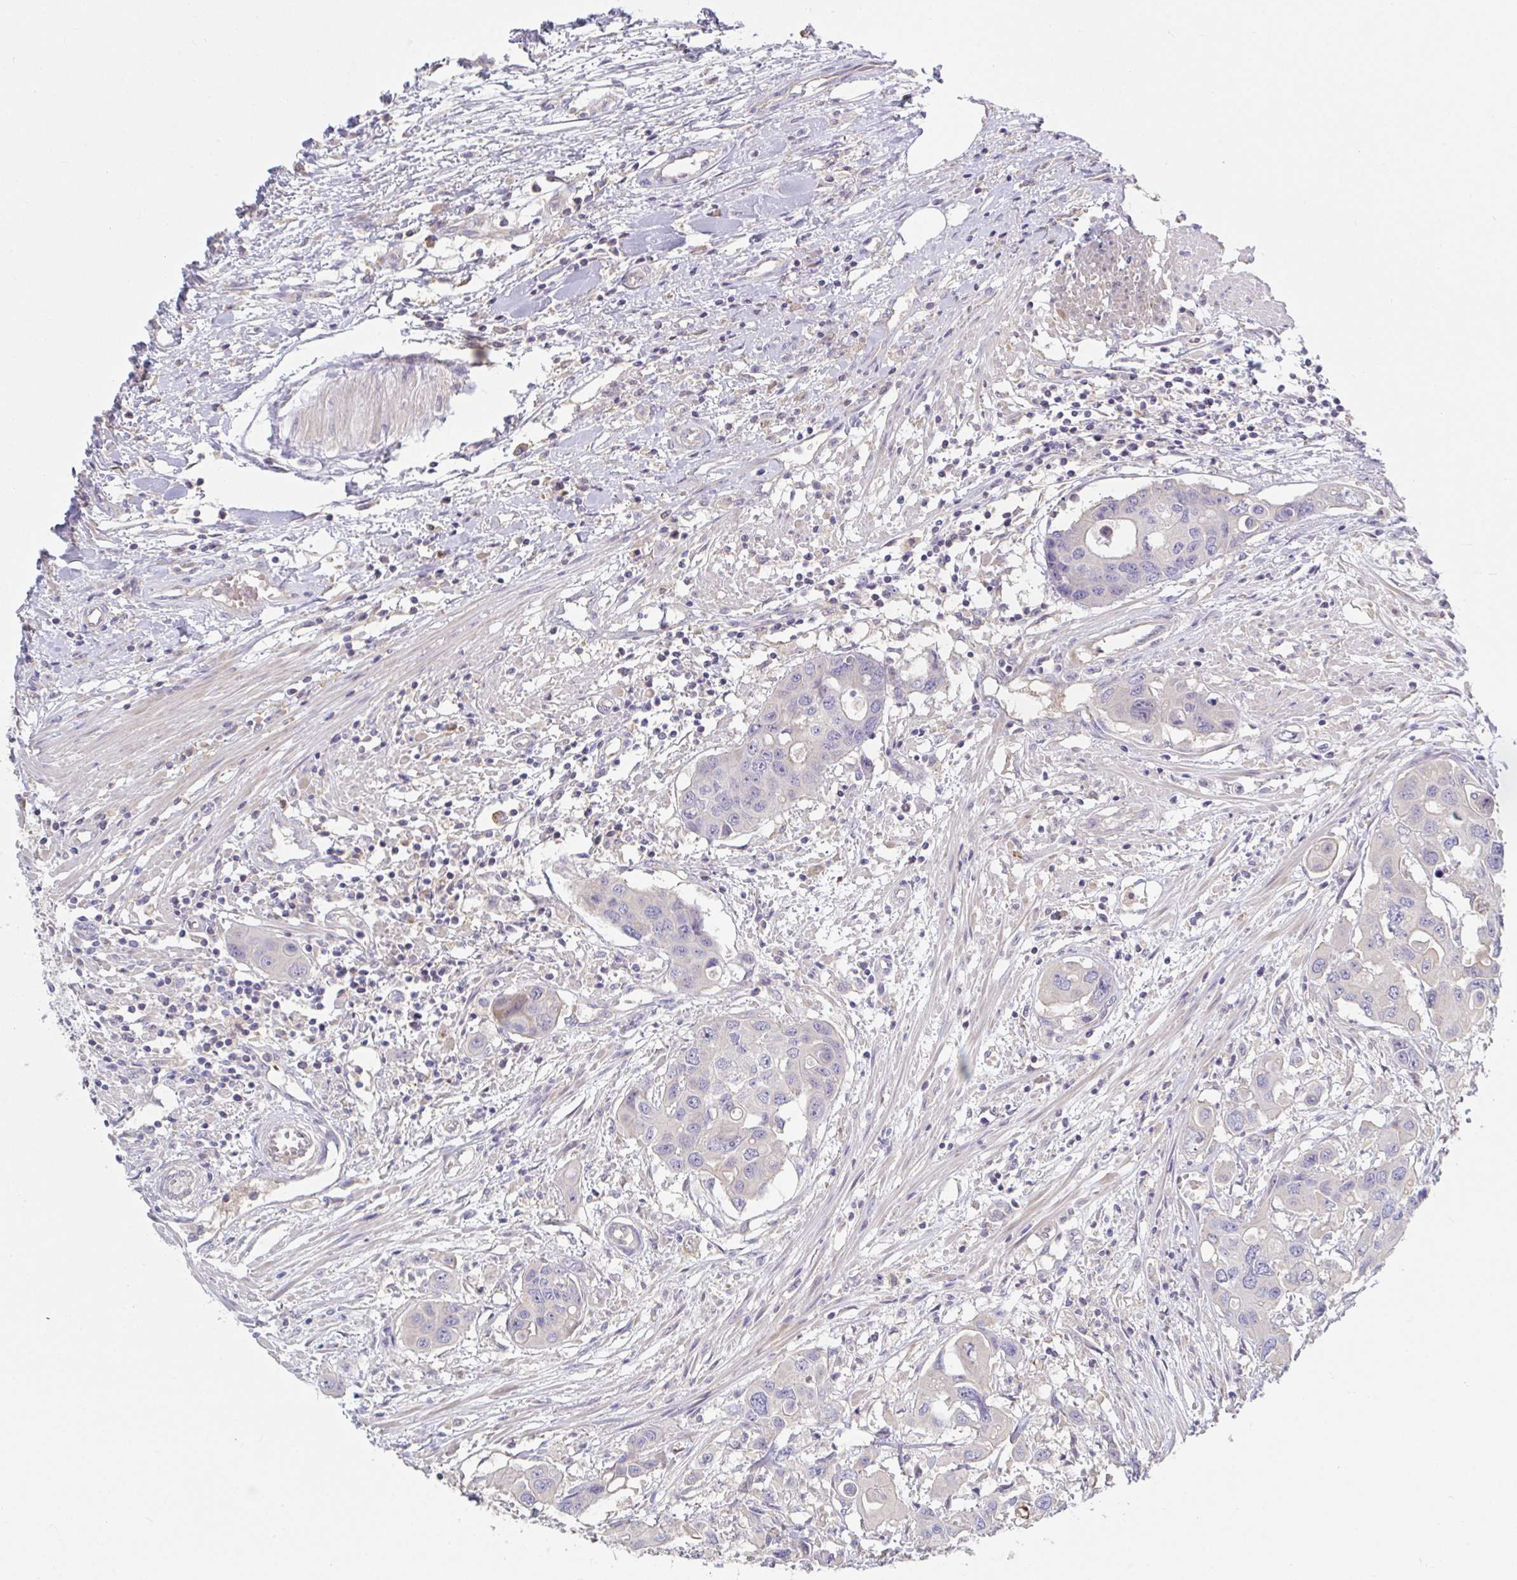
{"staining": {"intensity": "negative", "quantity": "none", "location": "none"}, "tissue": "colorectal cancer", "cell_type": "Tumor cells", "image_type": "cancer", "snomed": [{"axis": "morphology", "description": "Adenocarcinoma, NOS"}, {"axis": "topography", "description": "Colon"}], "caption": "Protein analysis of colorectal cancer (adenocarcinoma) exhibits no significant positivity in tumor cells.", "gene": "ANO5", "patient": {"sex": "male", "age": 77}}